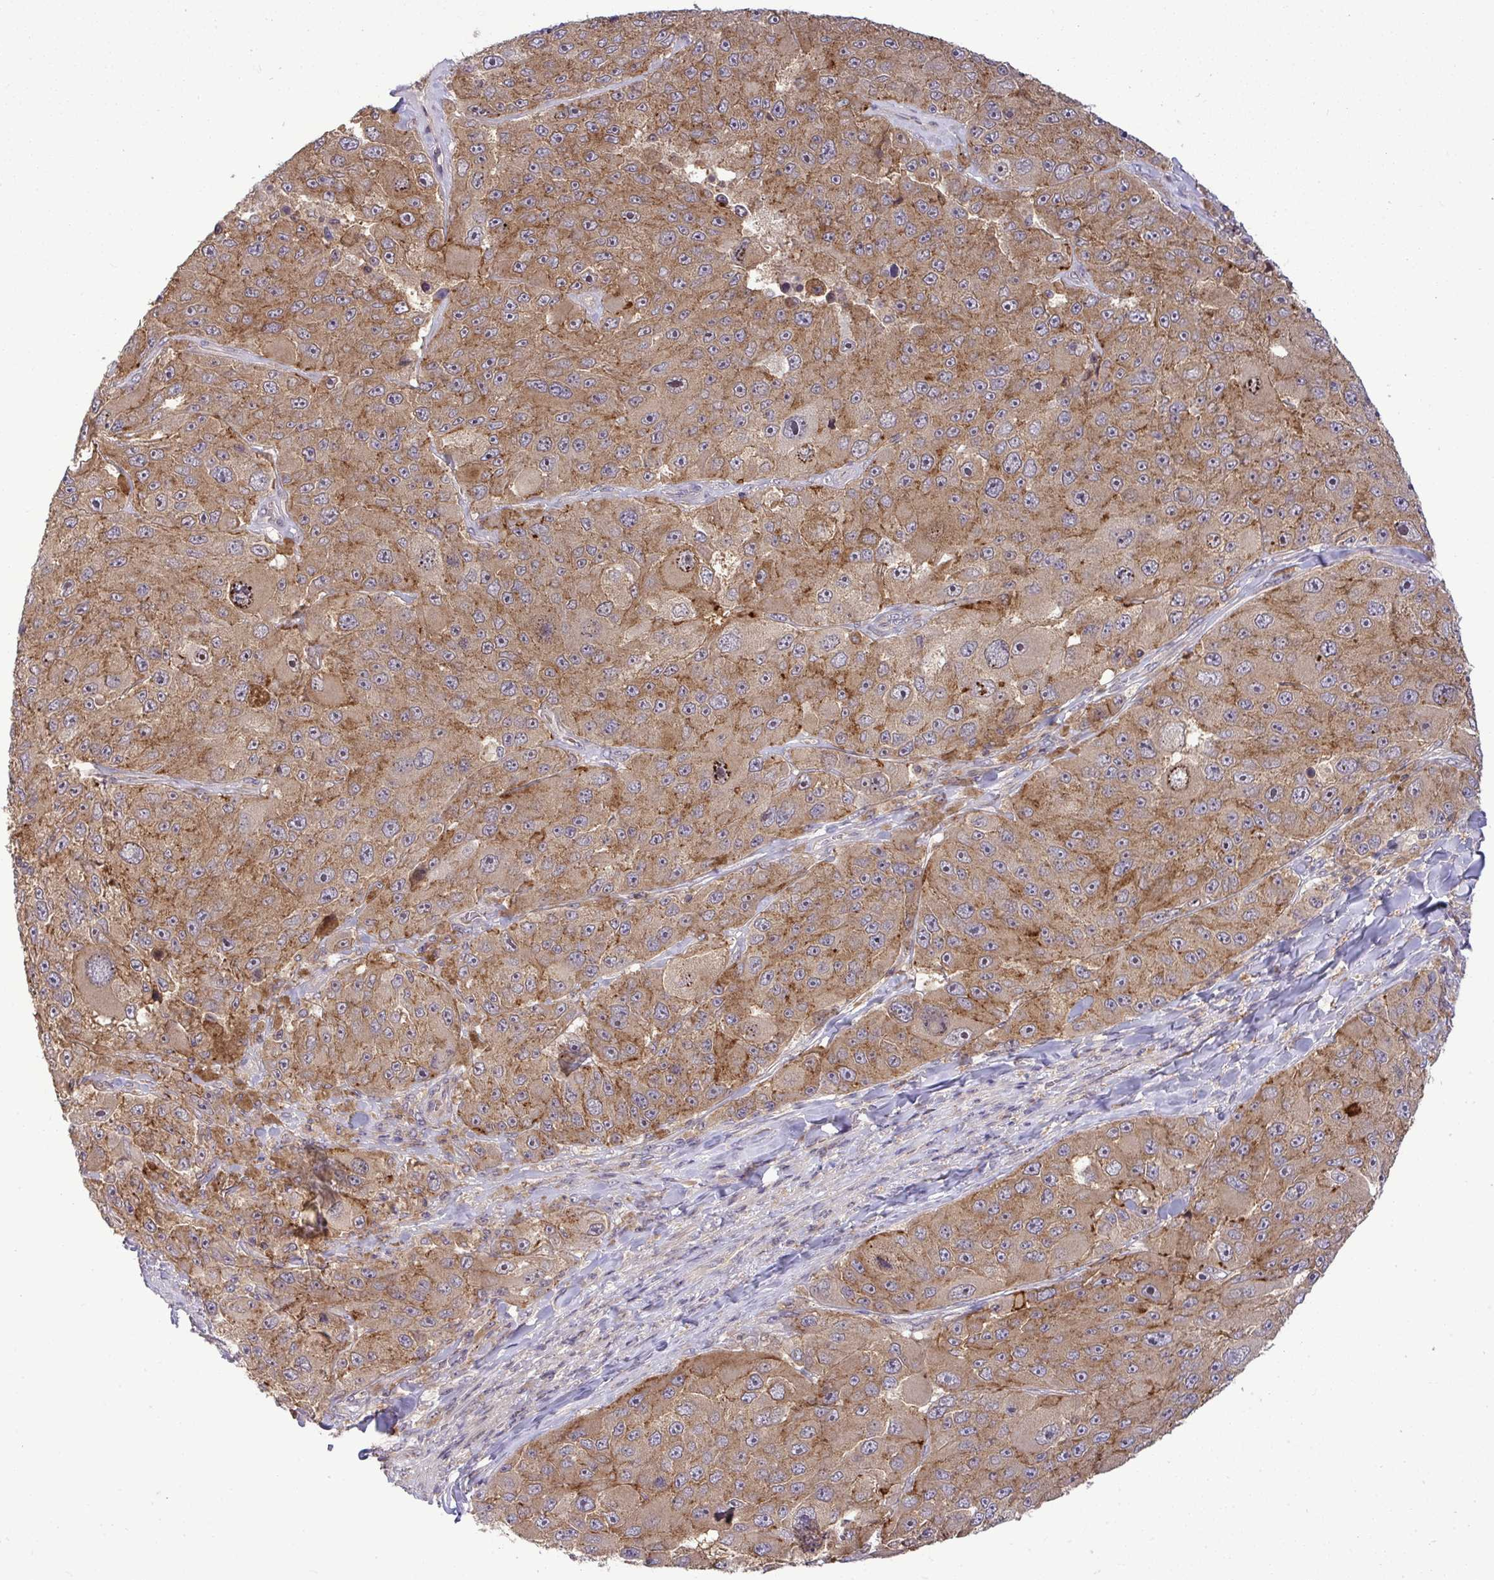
{"staining": {"intensity": "weak", "quantity": "25%-75%", "location": "cytoplasmic/membranous"}, "tissue": "melanoma", "cell_type": "Tumor cells", "image_type": "cancer", "snomed": [{"axis": "morphology", "description": "Malignant melanoma, Metastatic site"}, {"axis": "topography", "description": "Lymph node"}], "caption": "Immunohistochemistry (DAB) staining of melanoma demonstrates weak cytoplasmic/membranous protein staining in about 25%-75% of tumor cells. The staining is performed using DAB brown chromogen to label protein expression. The nuclei are counter-stained blue using hematoxylin.", "gene": "SLC9A6", "patient": {"sex": "male", "age": 62}}